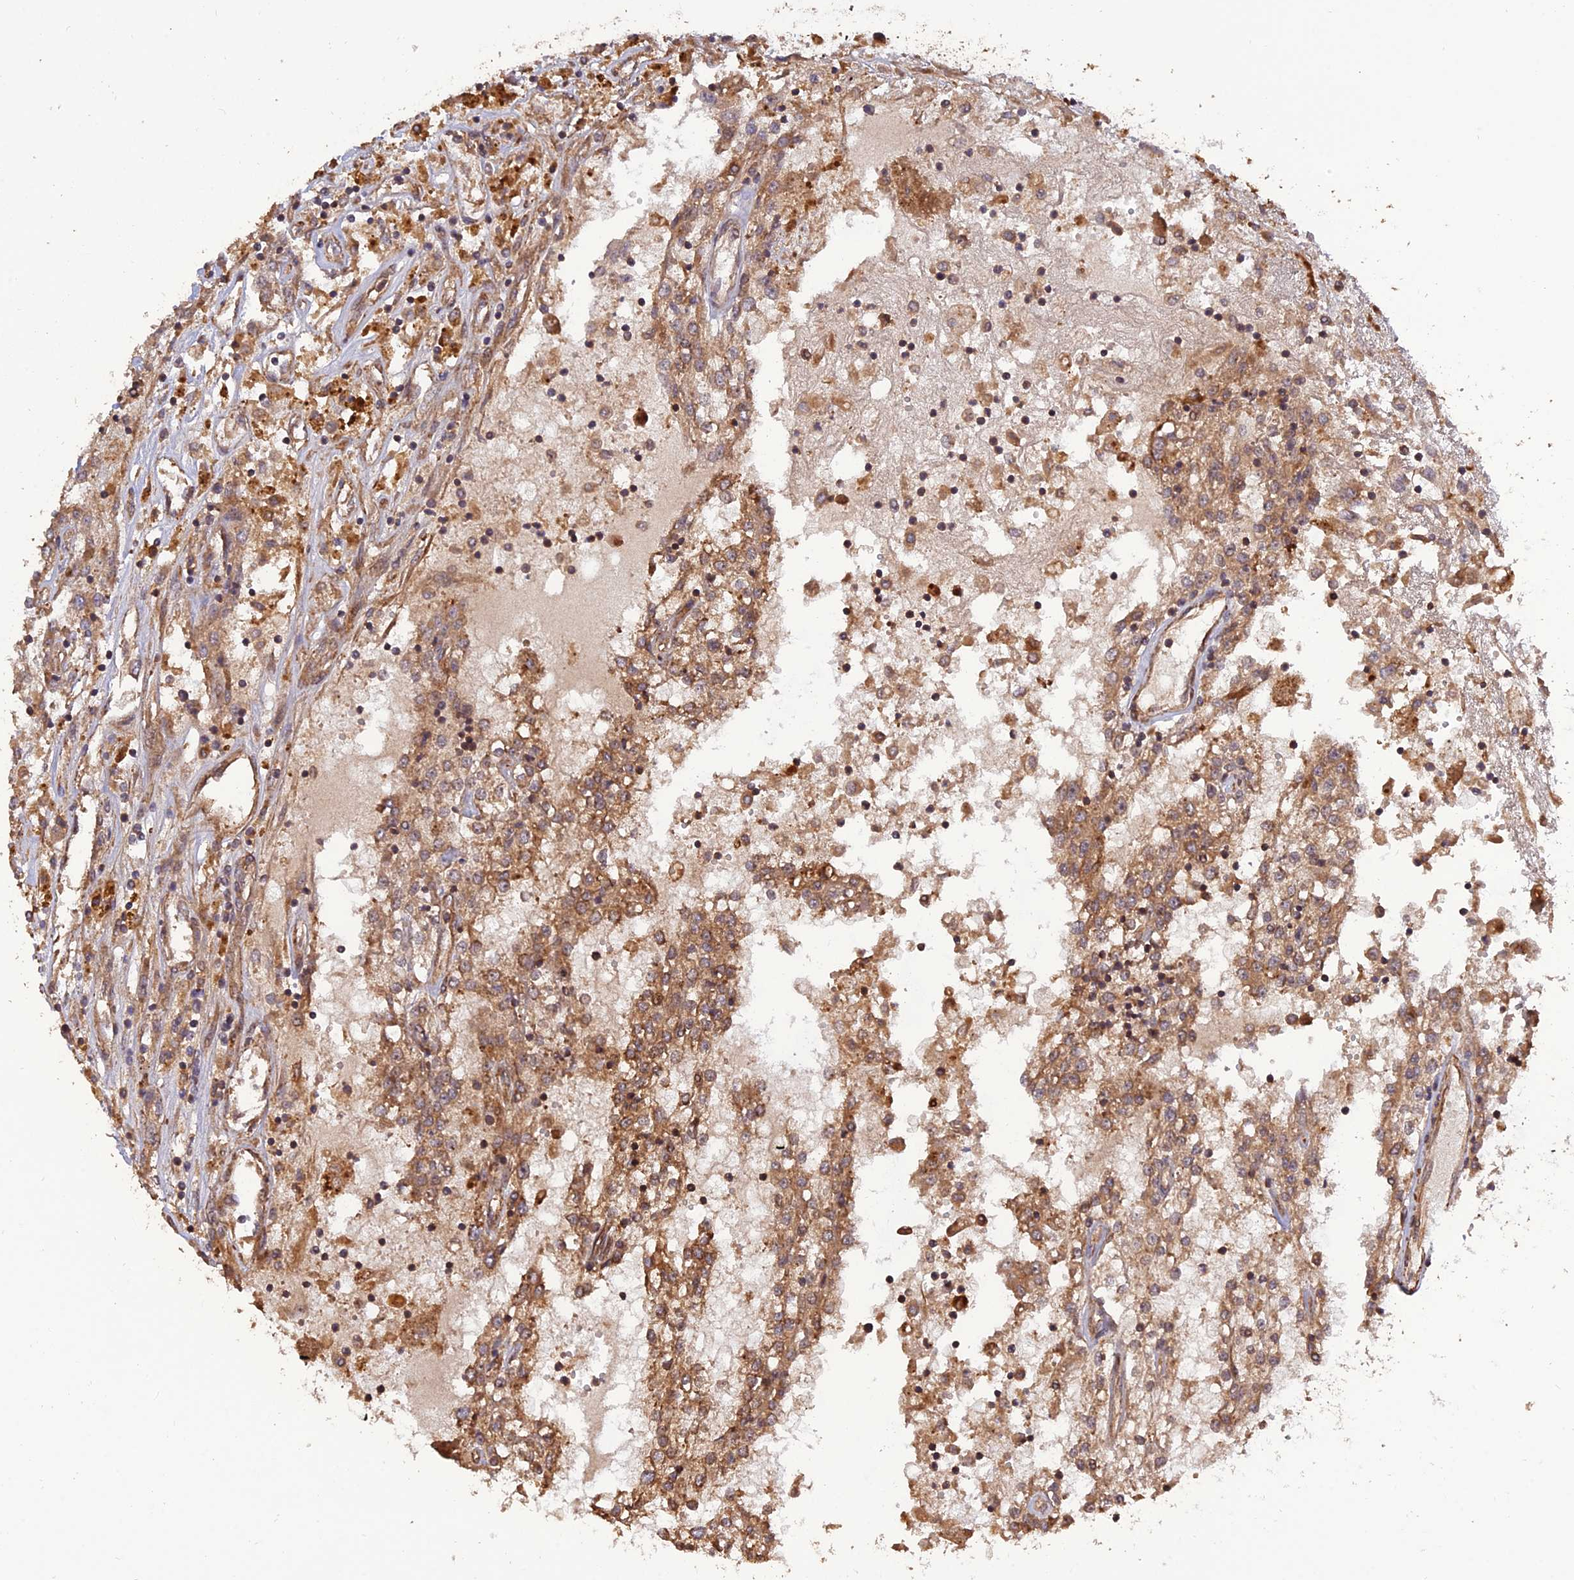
{"staining": {"intensity": "moderate", "quantity": ">75%", "location": "cytoplasmic/membranous"}, "tissue": "renal cancer", "cell_type": "Tumor cells", "image_type": "cancer", "snomed": [{"axis": "morphology", "description": "Adenocarcinoma, NOS"}, {"axis": "topography", "description": "Kidney"}], "caption": "Brown immunohistochemical staining in human renal adenocarcinoma shows moderate cytoplasmic/membranous staining in about >75% of tumor cells.", "gene": "CREBL2", "patient": {"sex": "female", "age": 52}}